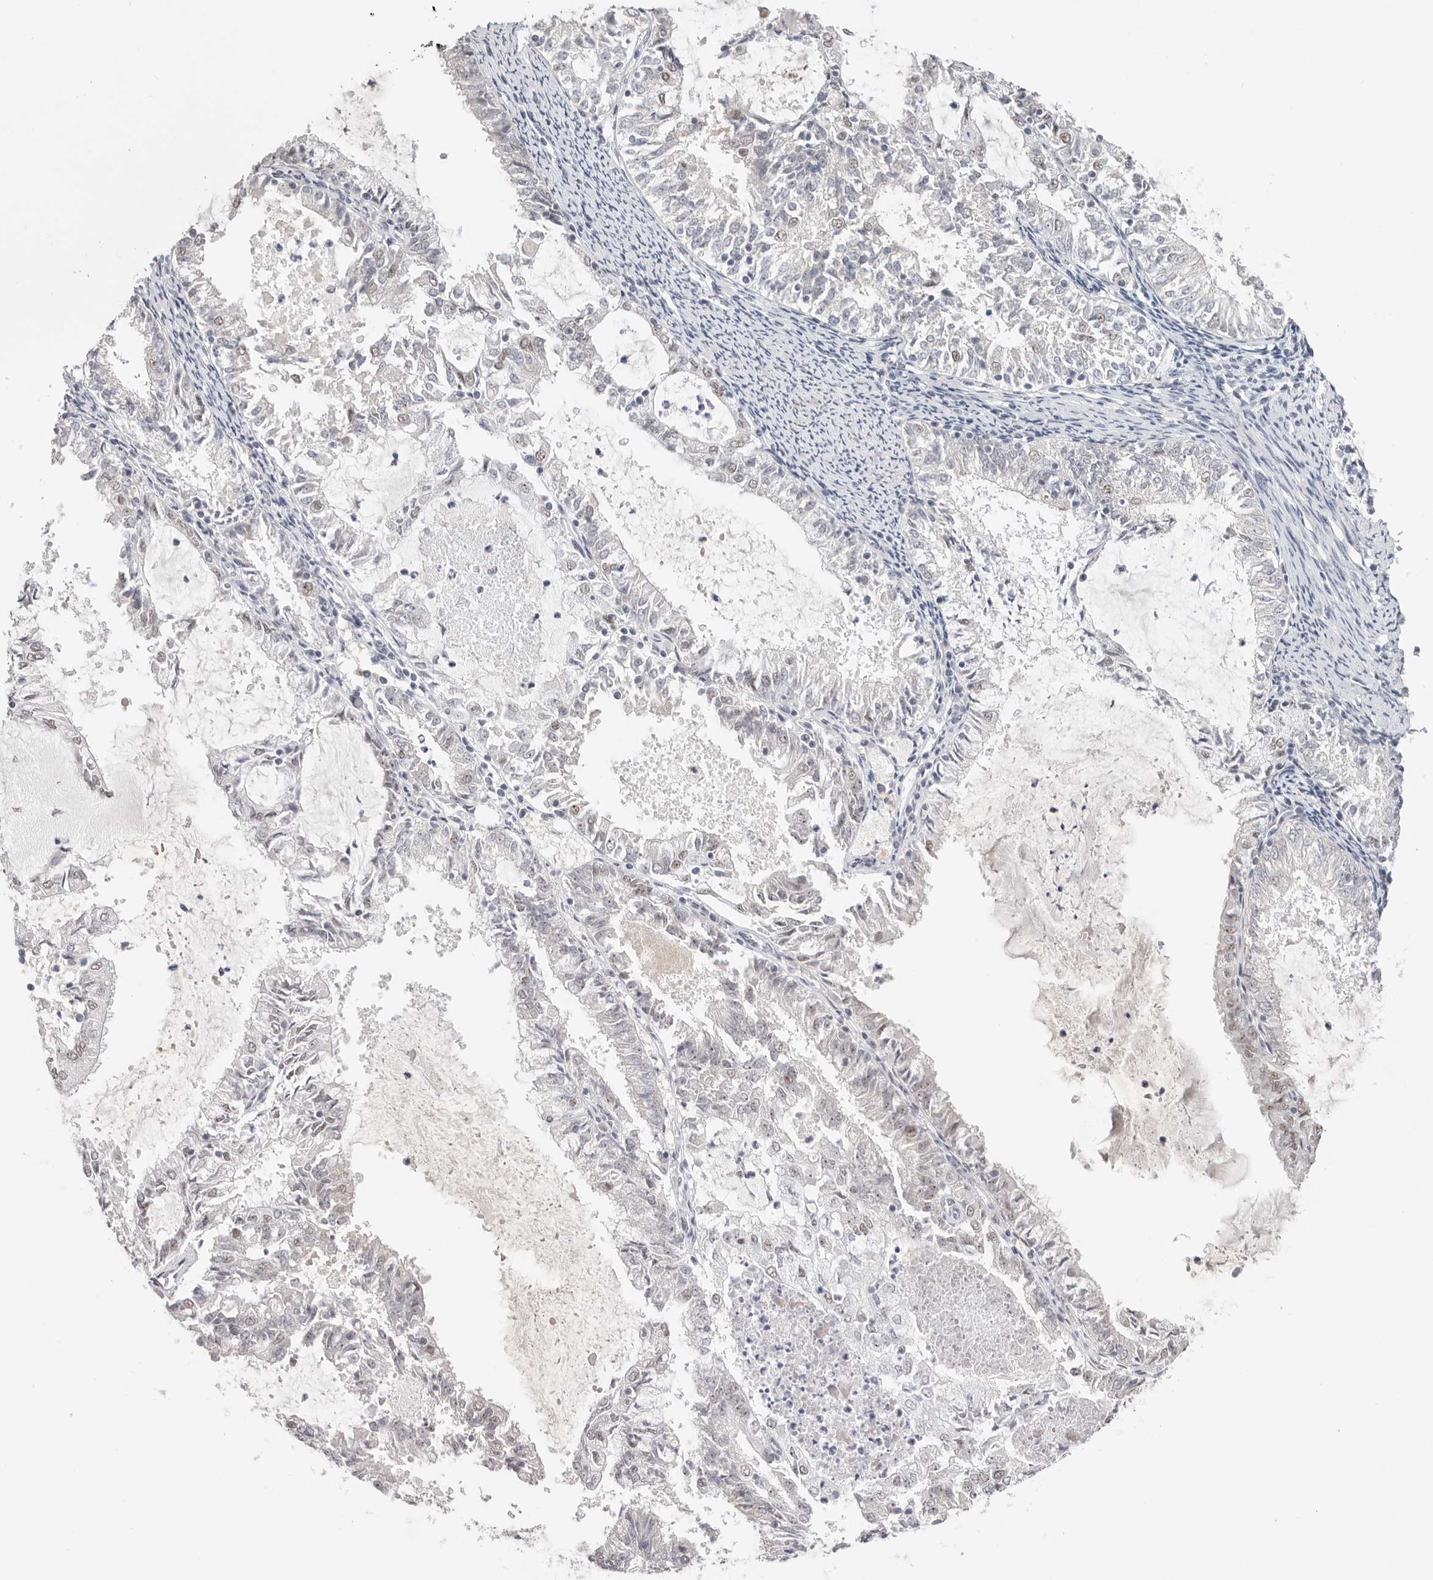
{"staining": {"intensity": "weak", "quantity": "<25%", "location": "nuclear"}, "tissue": "endometrial cancer", "cell_type": "Tumor cells", "image_type": "cancer", "snomed": [{"axis": "morphology", "description": "Adenocarcinoma, NOS"}, {"axis": "topography", "description": "Endometrium"}], "caption": "Human endometrial adenocarcinoma stained for a protein using immunohistochemistry (IHC) demonstrates no positivity in tumor cells.", "gene": "LARP7", "patient": {"sex": "female", "age": 57}}